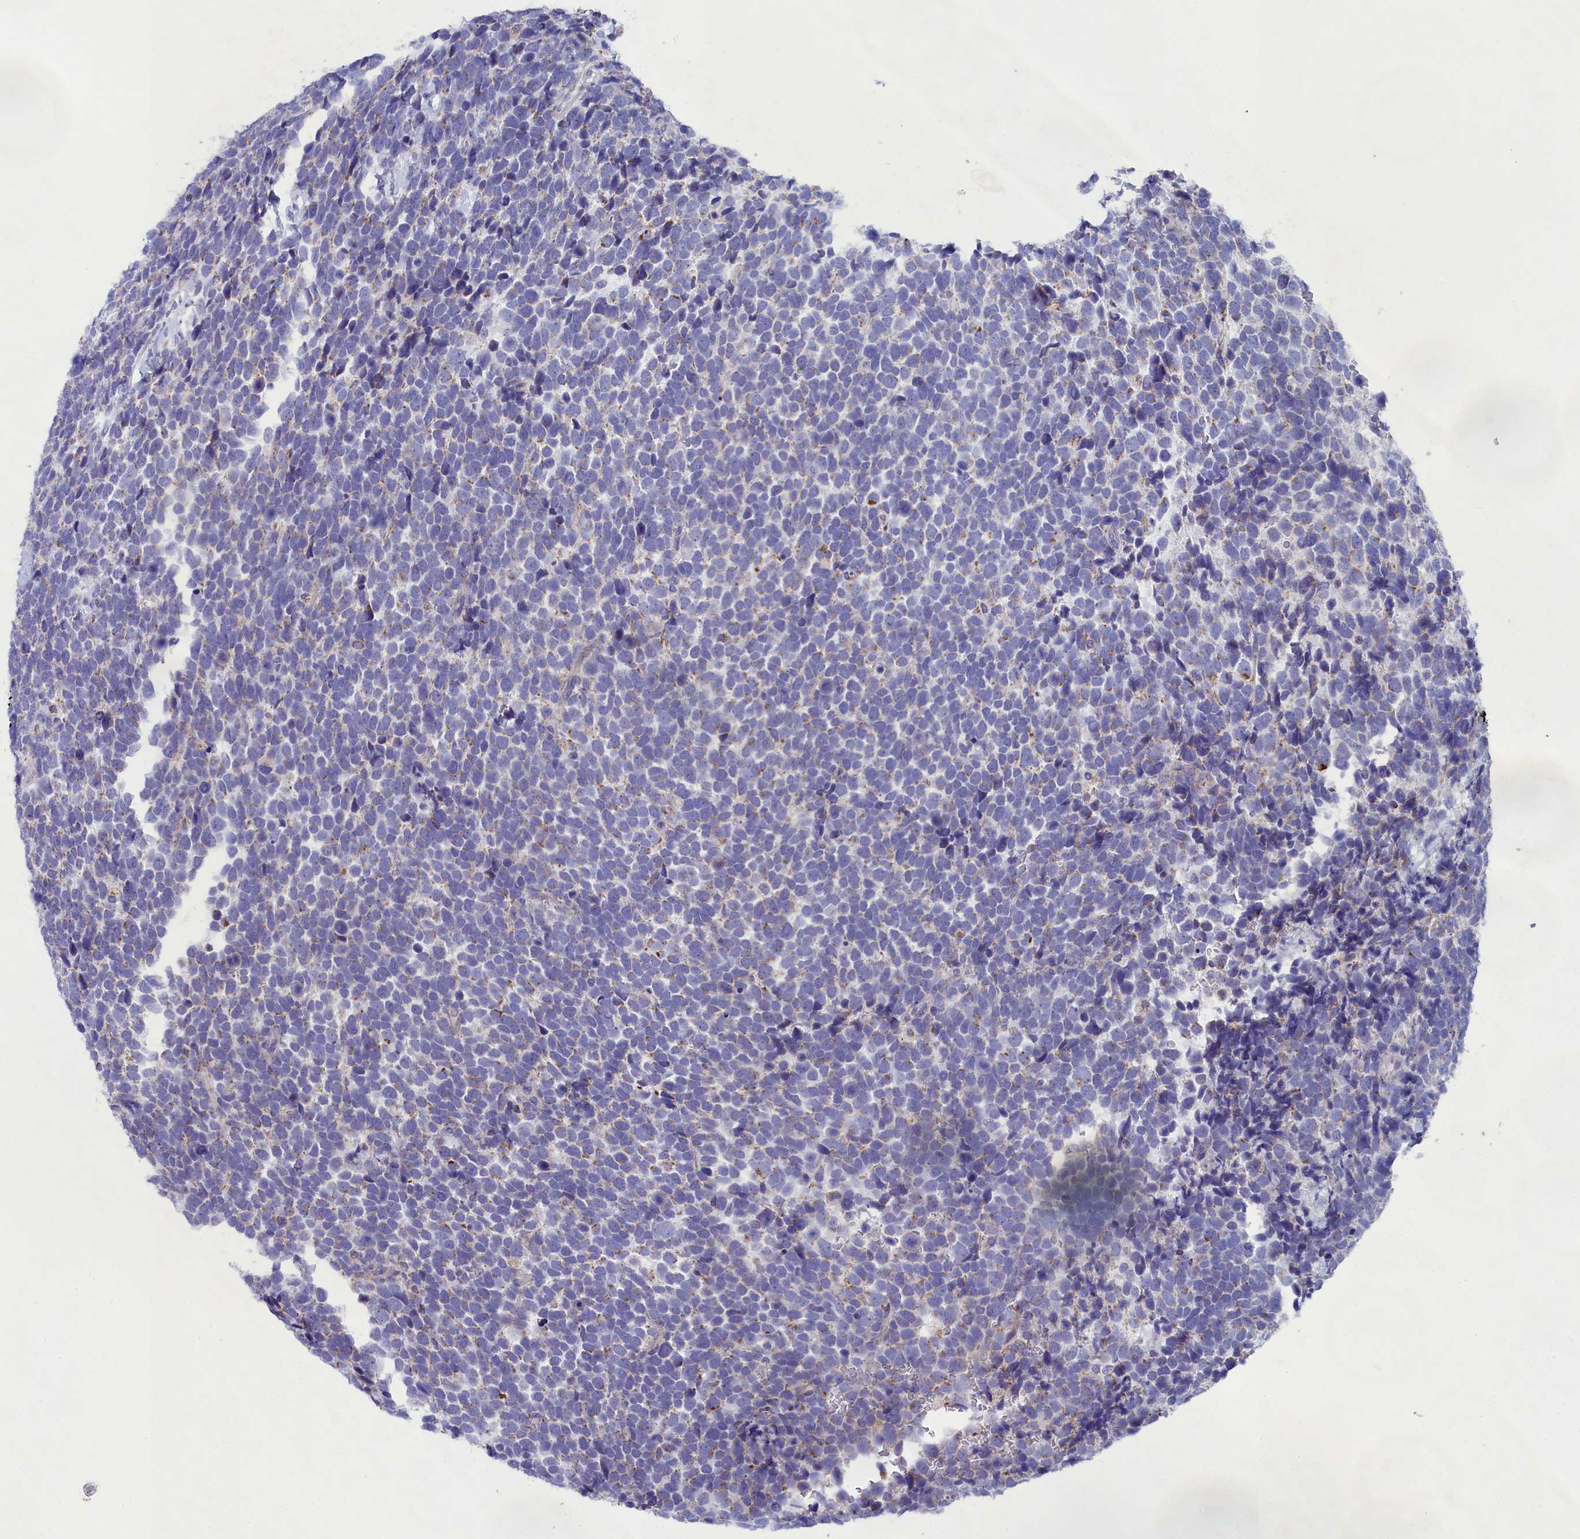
{"staining": {"intensity": "negative", "quantity": "none", "location": "none"}, "tissue": "urothelial cancer", "cell_type": "Tumor cells", "image_type": "cancer", "snomed": [{"axis": "morphology", "description": "Urothelial carcinoma, High grade"}, {"axis": "topography", "description": "Urinary bladder"}], "caption": "Immunohistochemical staining of urothelial cancer reveals no significant expression in tumor cells.", "gene": "PRDM12", "patient": {"sex": "female", "age": 82}}